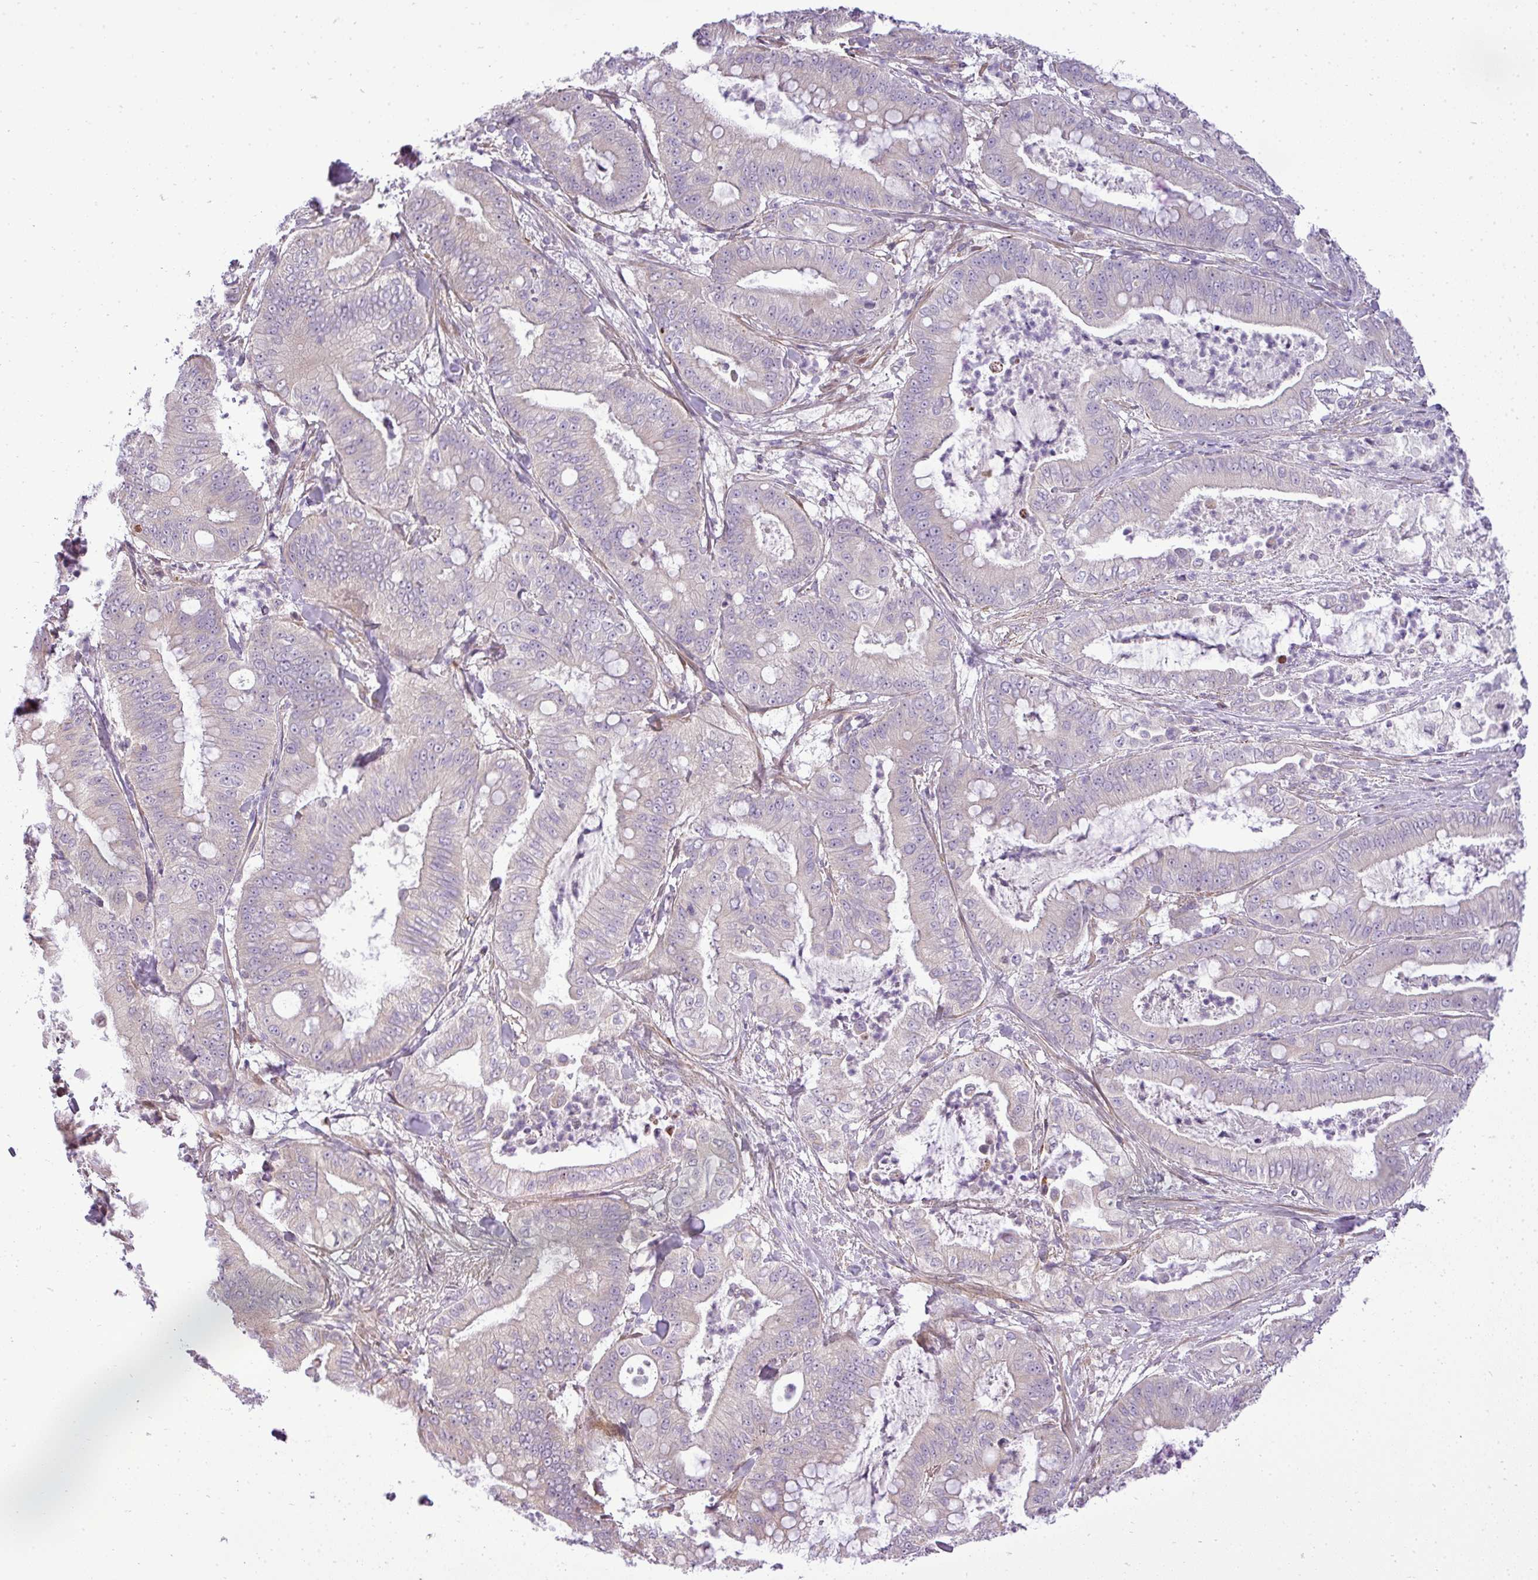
{"staining": {"intensity": "negative", "quantity": "none", "location": "none"}, "tissue": "pancreatic cancer", "cell_type": "Tumor cells", "image_type": "cancer", "snomed": [{"axis": "morphology", "description": "Adenocarcinoma, NOS"}, {"axis": "topography", "description": "Pancreas"}], "caption": "IHC micrograph of human pancreatic cancer (adenocarcinoma) stained for a protein (brown), which exhibits no staining in tumor cells. Nuclei are stained in blue.", "gene": "ZDHHC1", "patient": {"sex": "male", "age": 71}}